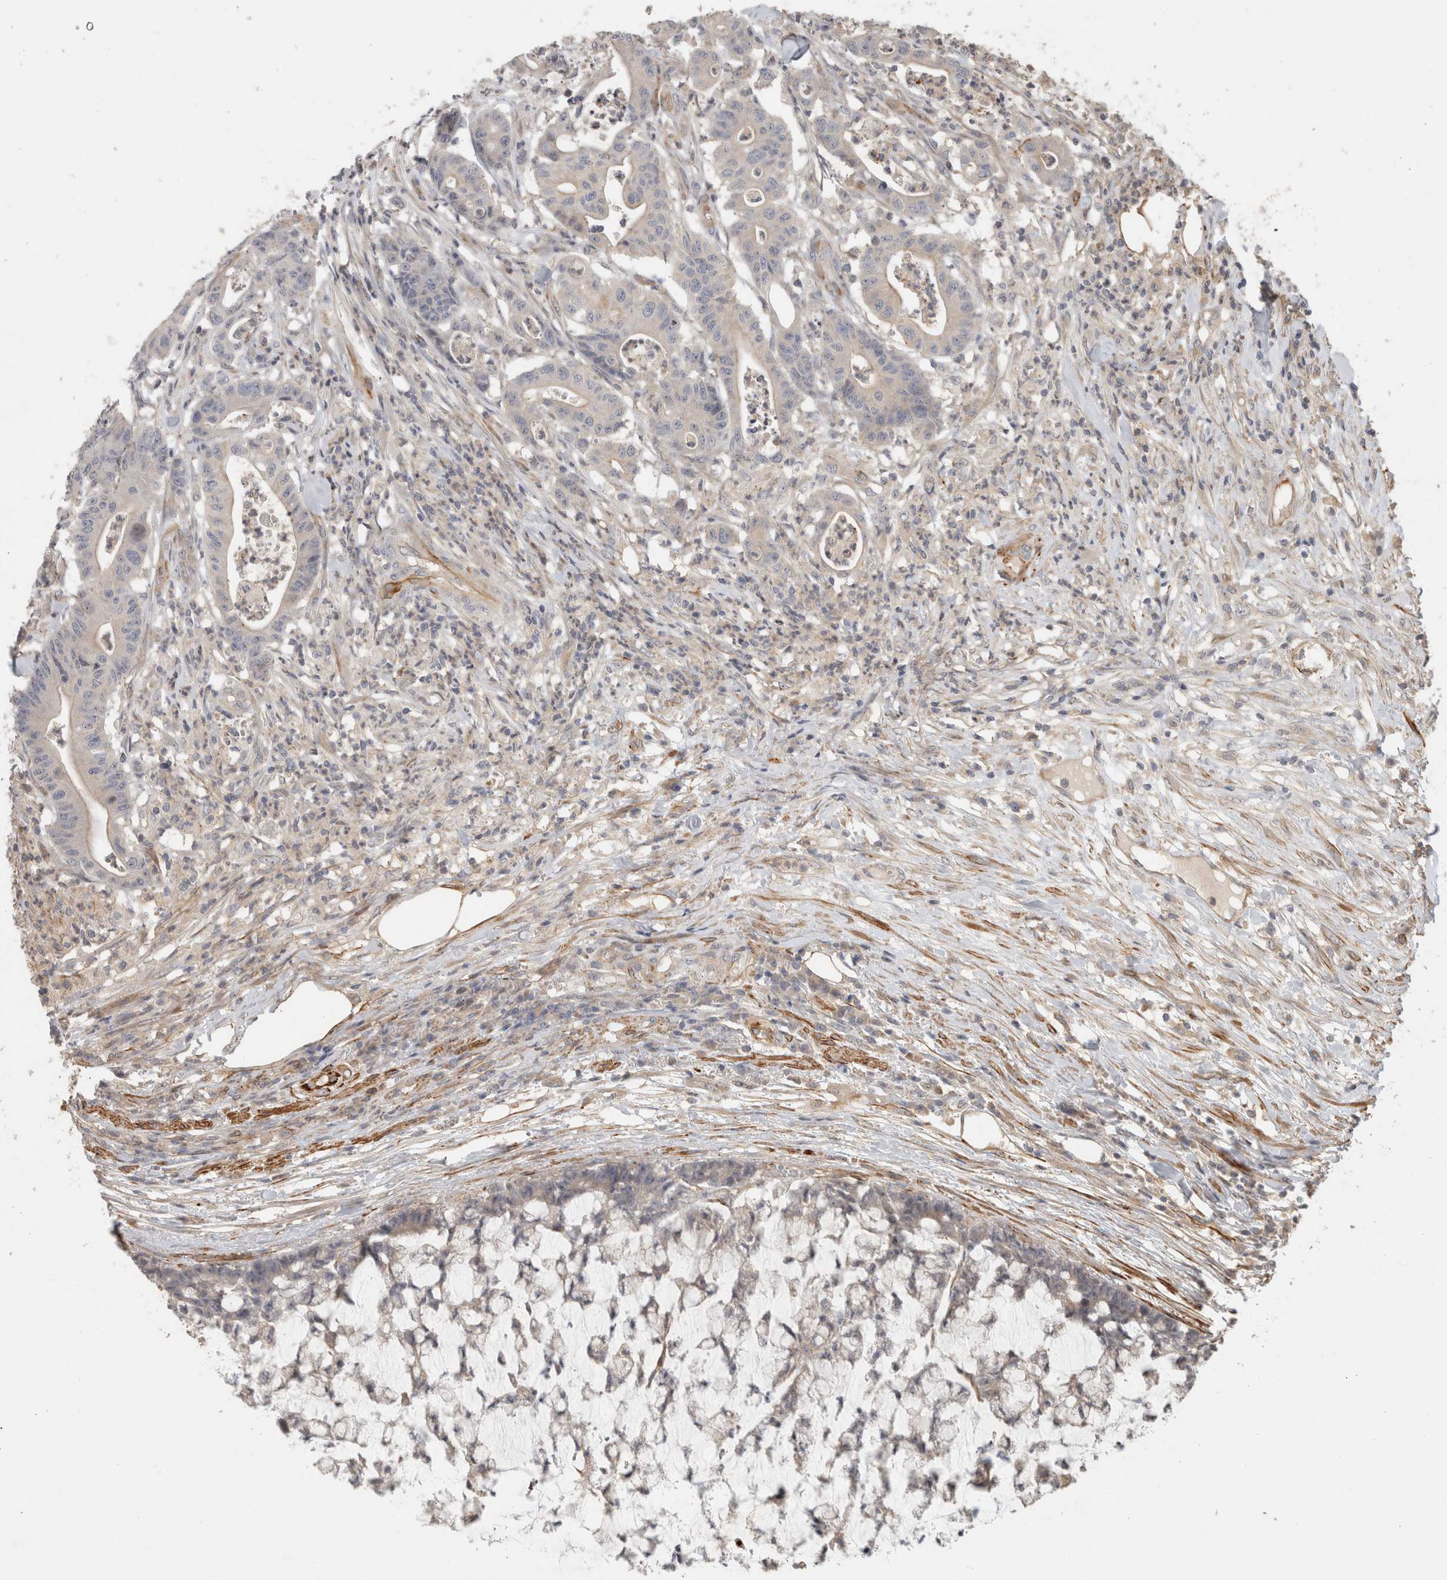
{"staining": {"intensity": "moderate", "quantity": "<25%", "location": "cytoplasmic/membranous"}, "tissue": "colorectal cancer", "cell_type": "Tumor cells", "image_type": "cancer", "snomed": [{"axis": "morphology", "description": "Adenocarcinoma, NOS"}, {"axis": "topography", "description": "Colon"}], "caption": "IHC image of neoplastic tissue: human colorectal adenocarcinoma stained using IHC demonstrates low levels of moderate protein expression localized specifically in the cytoplasmic/membranous of tumor cells, appearing as a cytoplasmic/membranous brown color.", "gene": "SIPA1L2", "patient": {"sex": "female", "age": 84}}